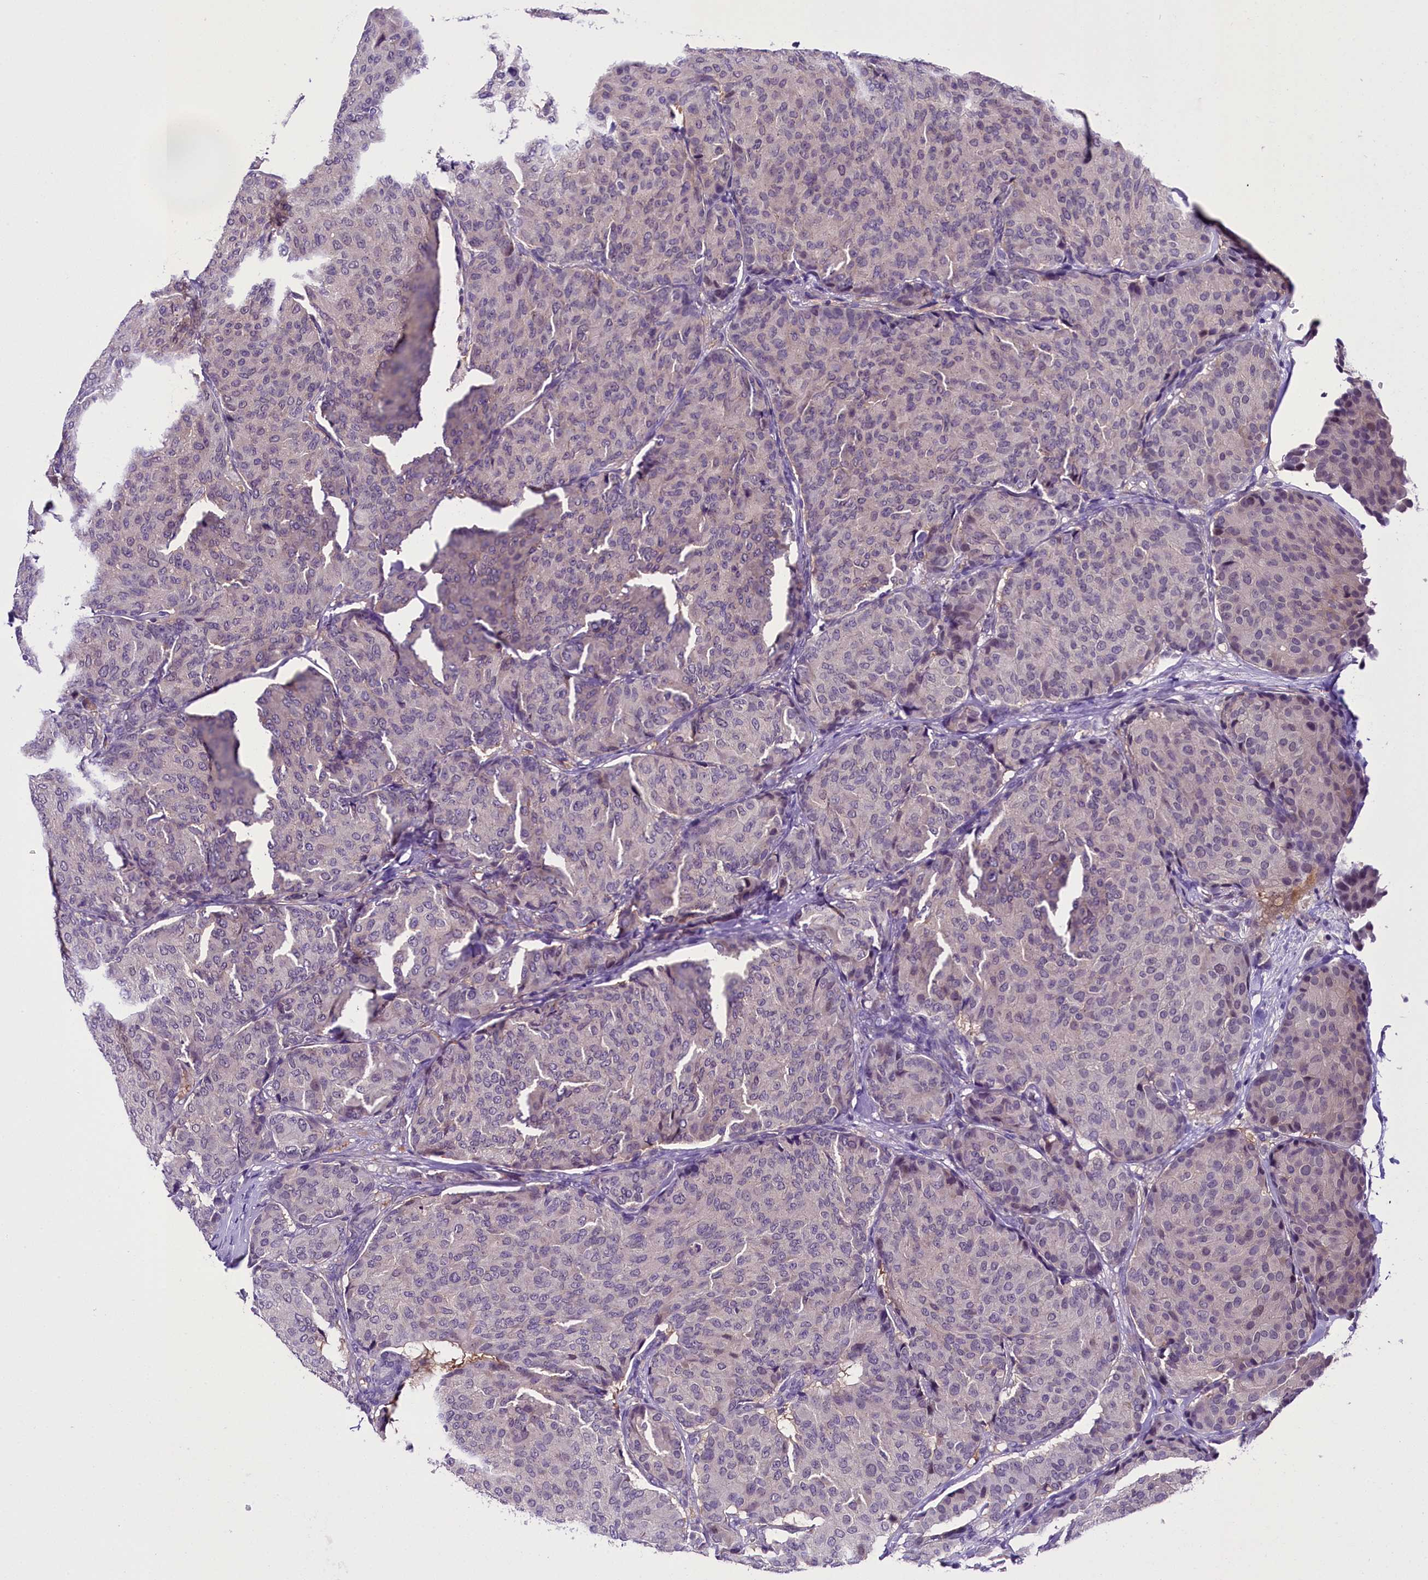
{"staining": {"intensity": "negative", "quantity": "none", "location": "none"}, "tissue": "breast cancer", "cell_type": "Tumor cells", "image_type": "cancer", "snomed": [{"axis": "morphology", "description": "Duct carcinoma"}, {"axis": "topography", "description": "Breast"}], "caption": "Histopathology image shows no significant protein staining in tumor cells of infiltrating ductal carcinoma (breast).", "gene": "IQCN", "patient": {"sex": "female", "age": 75}}